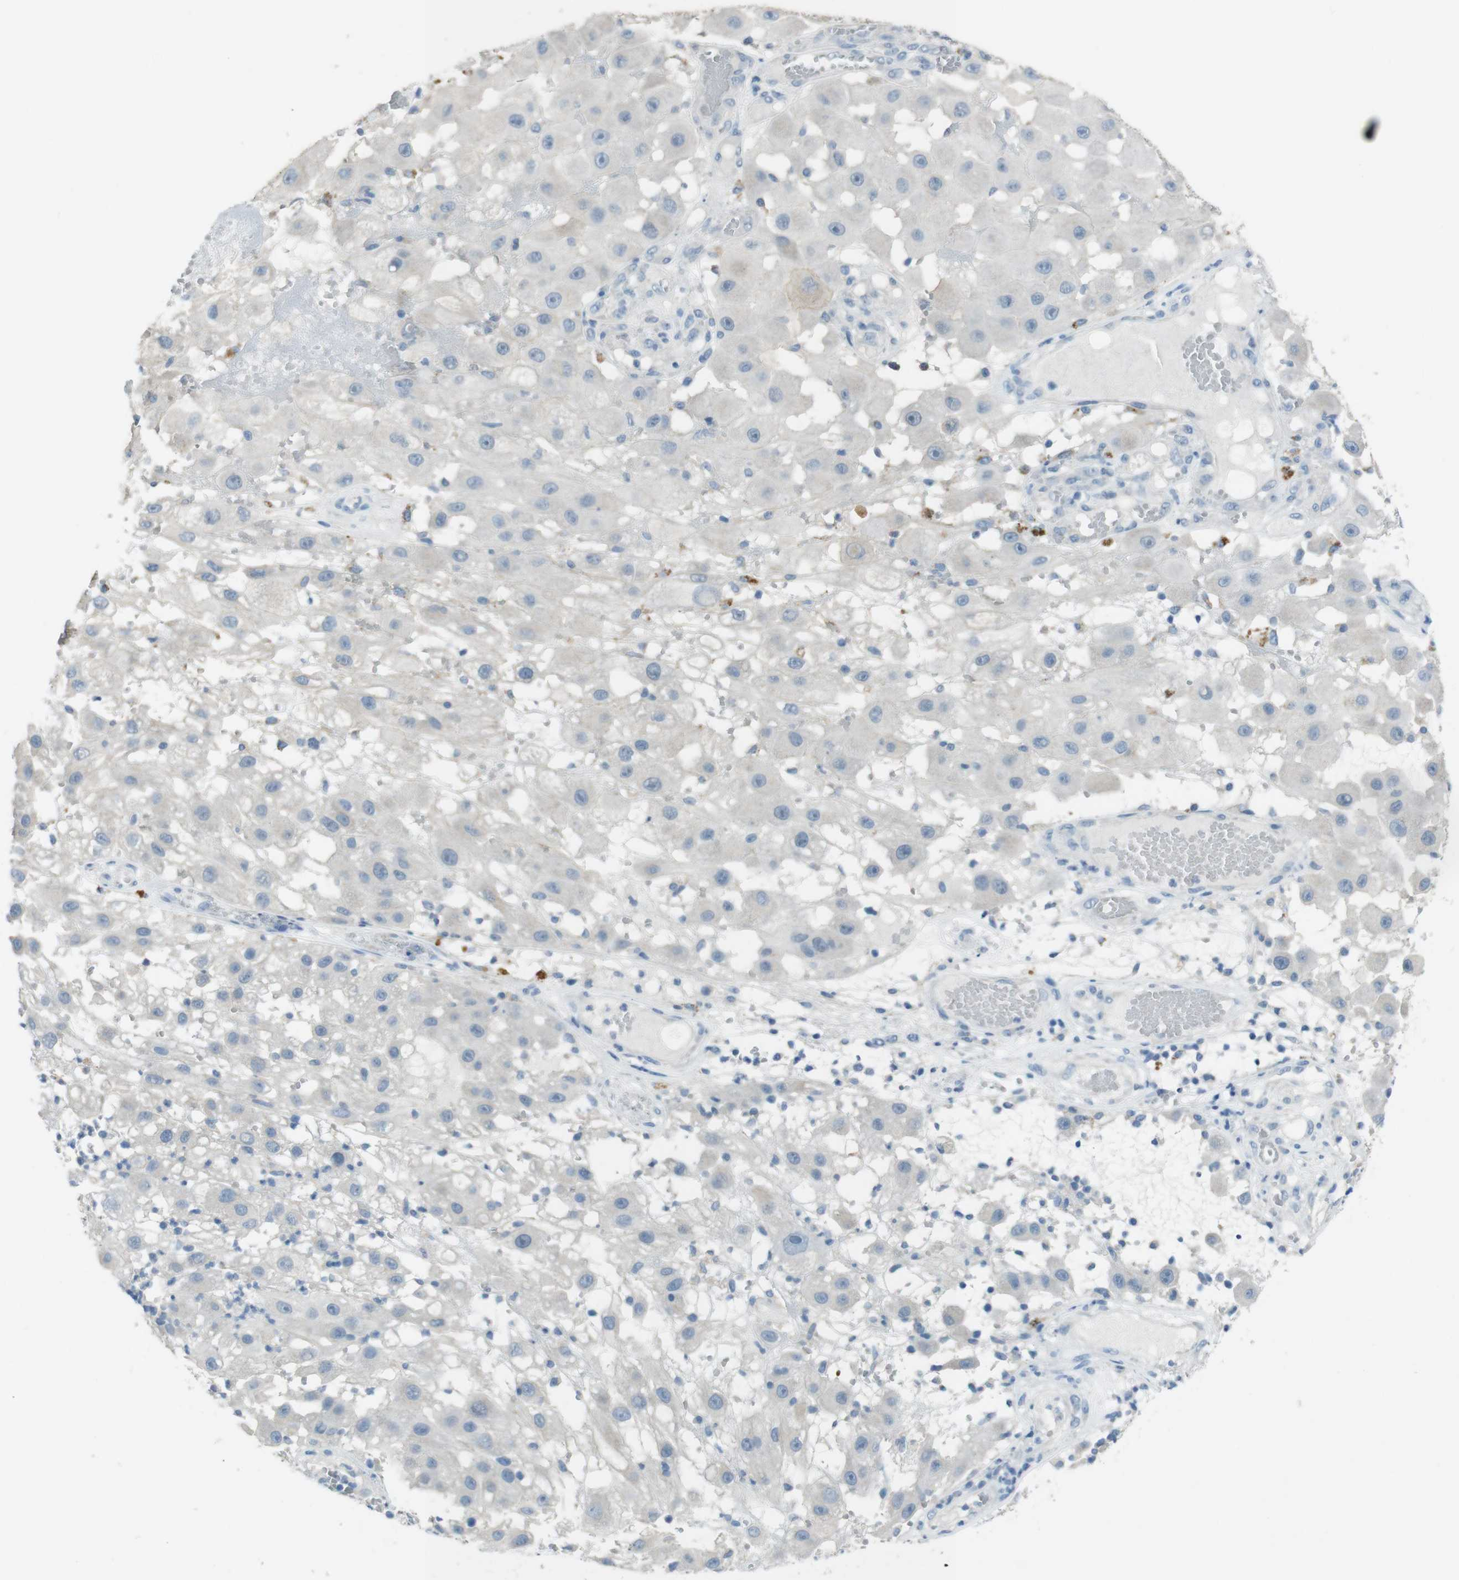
{"staining": {"intensity": "negative", "quantity": "none", "location": "none"}, "tissue": "melanoma", "cell_type": "Tumor cells", "image_type": "cancer", "snomed": [{"axis": "morphology", "description": "Malignant melanoma, NOS"}, {"axis": "topography", "description": "Skin"}], "caption": "IHC of human melanoma exhibits no staining in tumor cells. (DAB (3,3'-diaminobenzidine) IHC visualized using brightfield microscopy, high magnification).", "gene": "ENTPD7", "patient": {"sex": "female", "age": 81}}